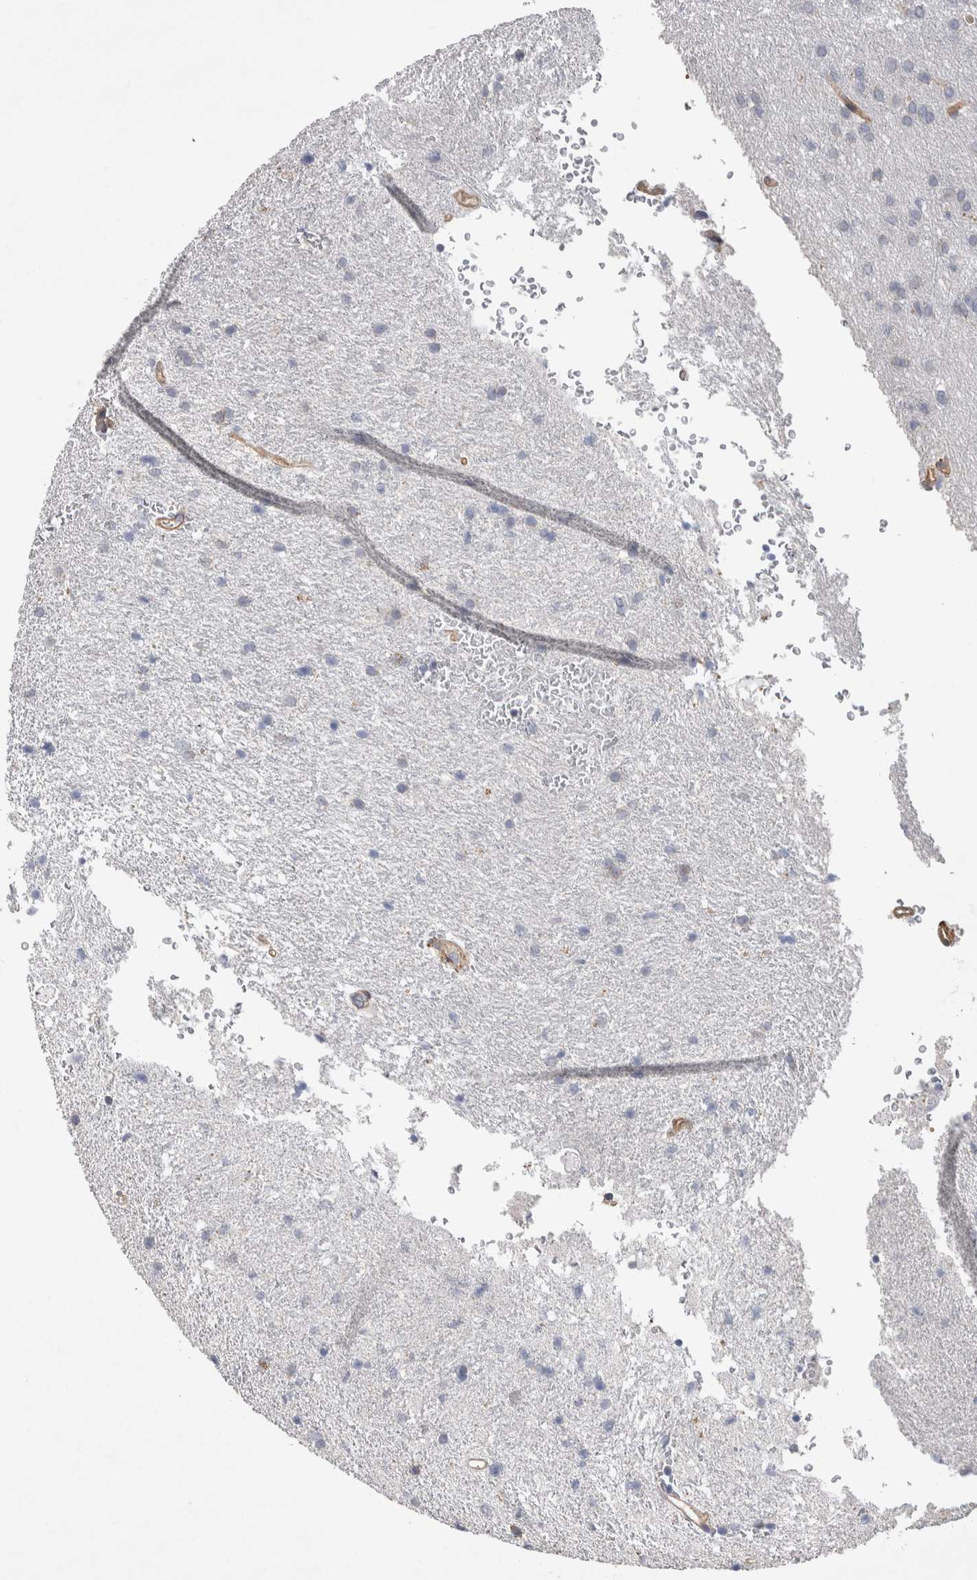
{"staining": {"intensity": "negative", "quantity": "none", "location": "none"}, "tissue": "glioma", "cell_type": "Tumor cells", "image_type": "cancer", "snomed": [{"axis": "morphology", "description": "Glioma, malignant, Low grade"}, {"axis": "topography", "description": "Brain"}], "caption": "Immunohistochemistry (IHC) micrograph of neoplastic tissue: human glioma stained with DAB reveals no significant protein expression in tumor cells.", "gene": "GCNA", "patient": {"sex": "female", "age": 37}}